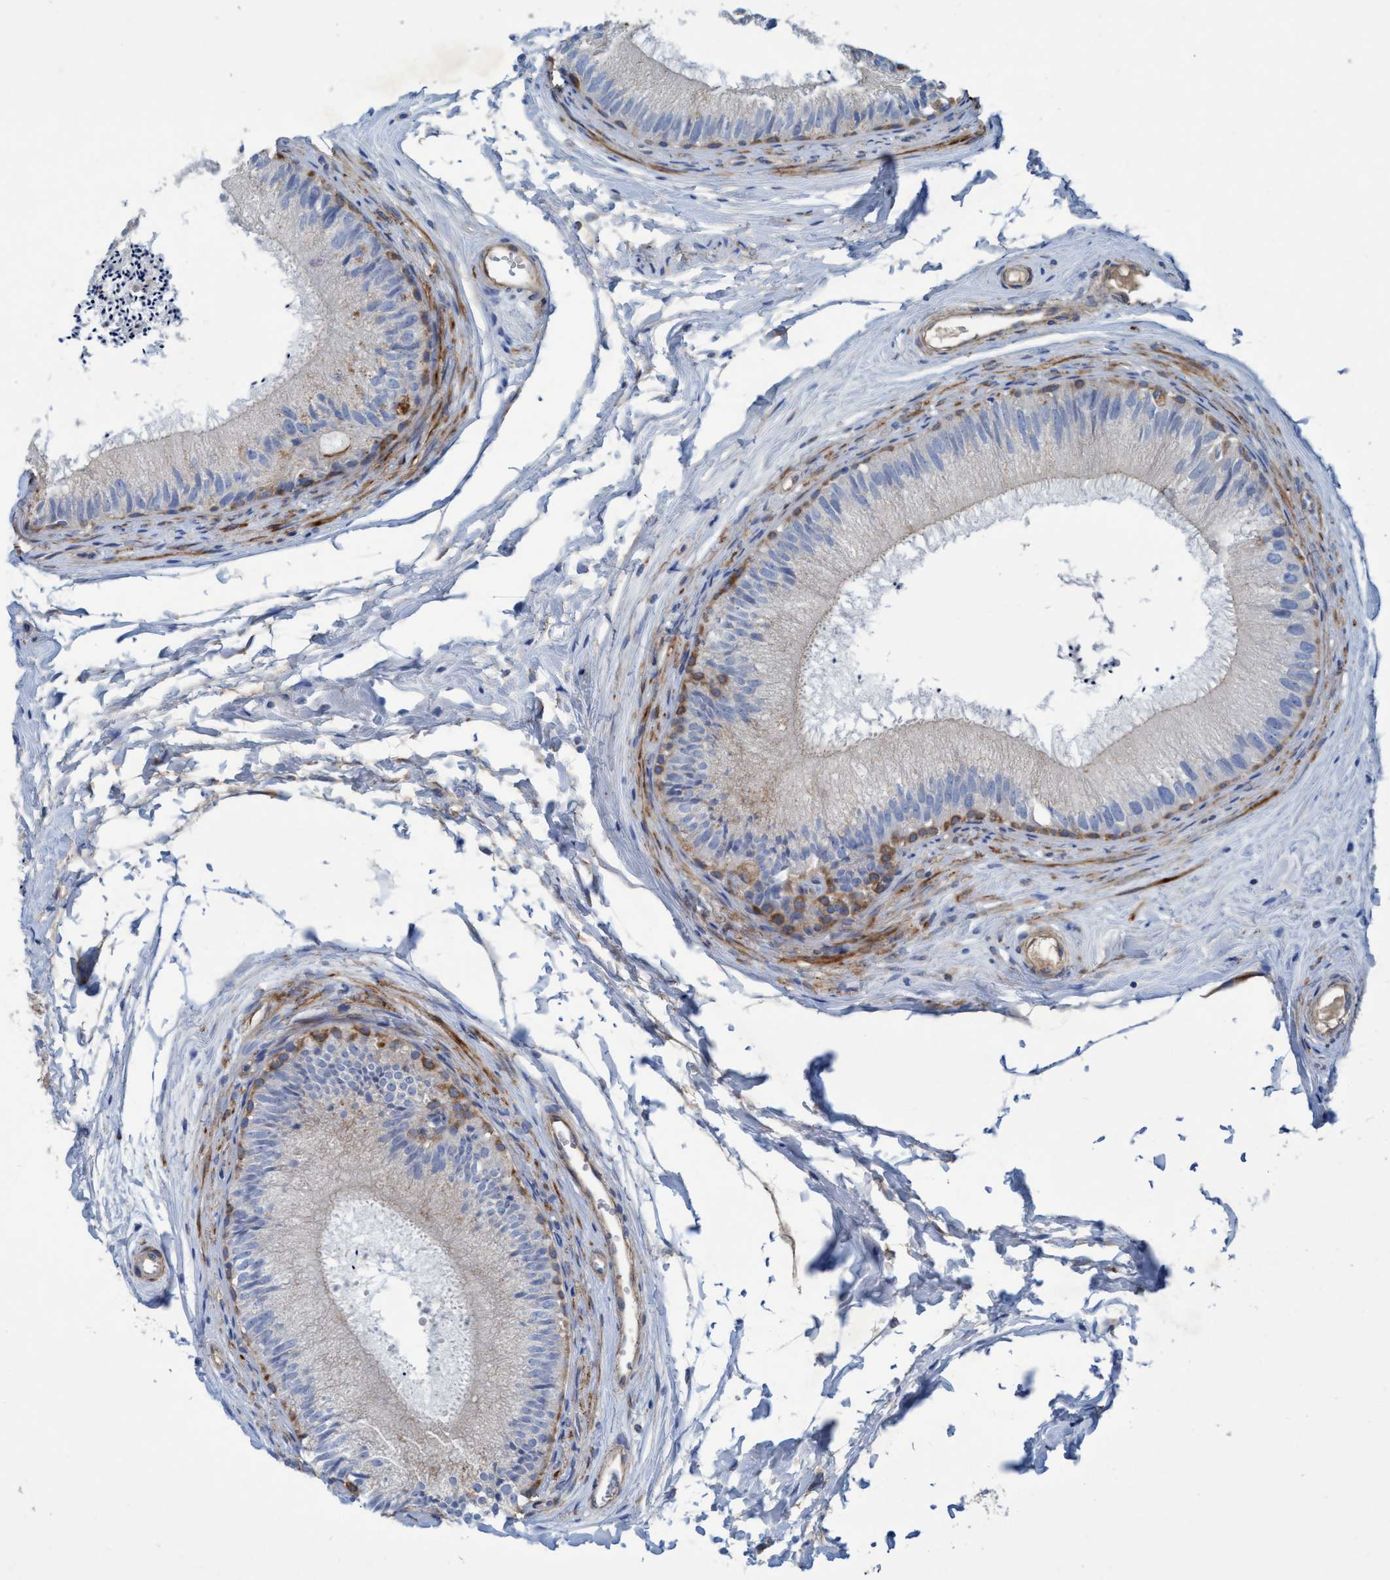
{"staining": {"intensity": "moderate", "quantity": "25%-75%", "location": "cytoplasmic/membranous"}, "tissue": "epididymis", "cell_type": "Glandular cells", "image_type": "normal", "snomed": [{"axis": "morphology", "description": "Normal tissue, NOS"}, {"axis": "topography", "description": "Epididymis"}], "caption": "The micrograph demonstrates a brown stain indicating the presence of a protein in the cytoplasmic/membranous of glandular cells in epididymis.", "gene": "GULP1", "patient": {"sex": "male", "age": 56}}